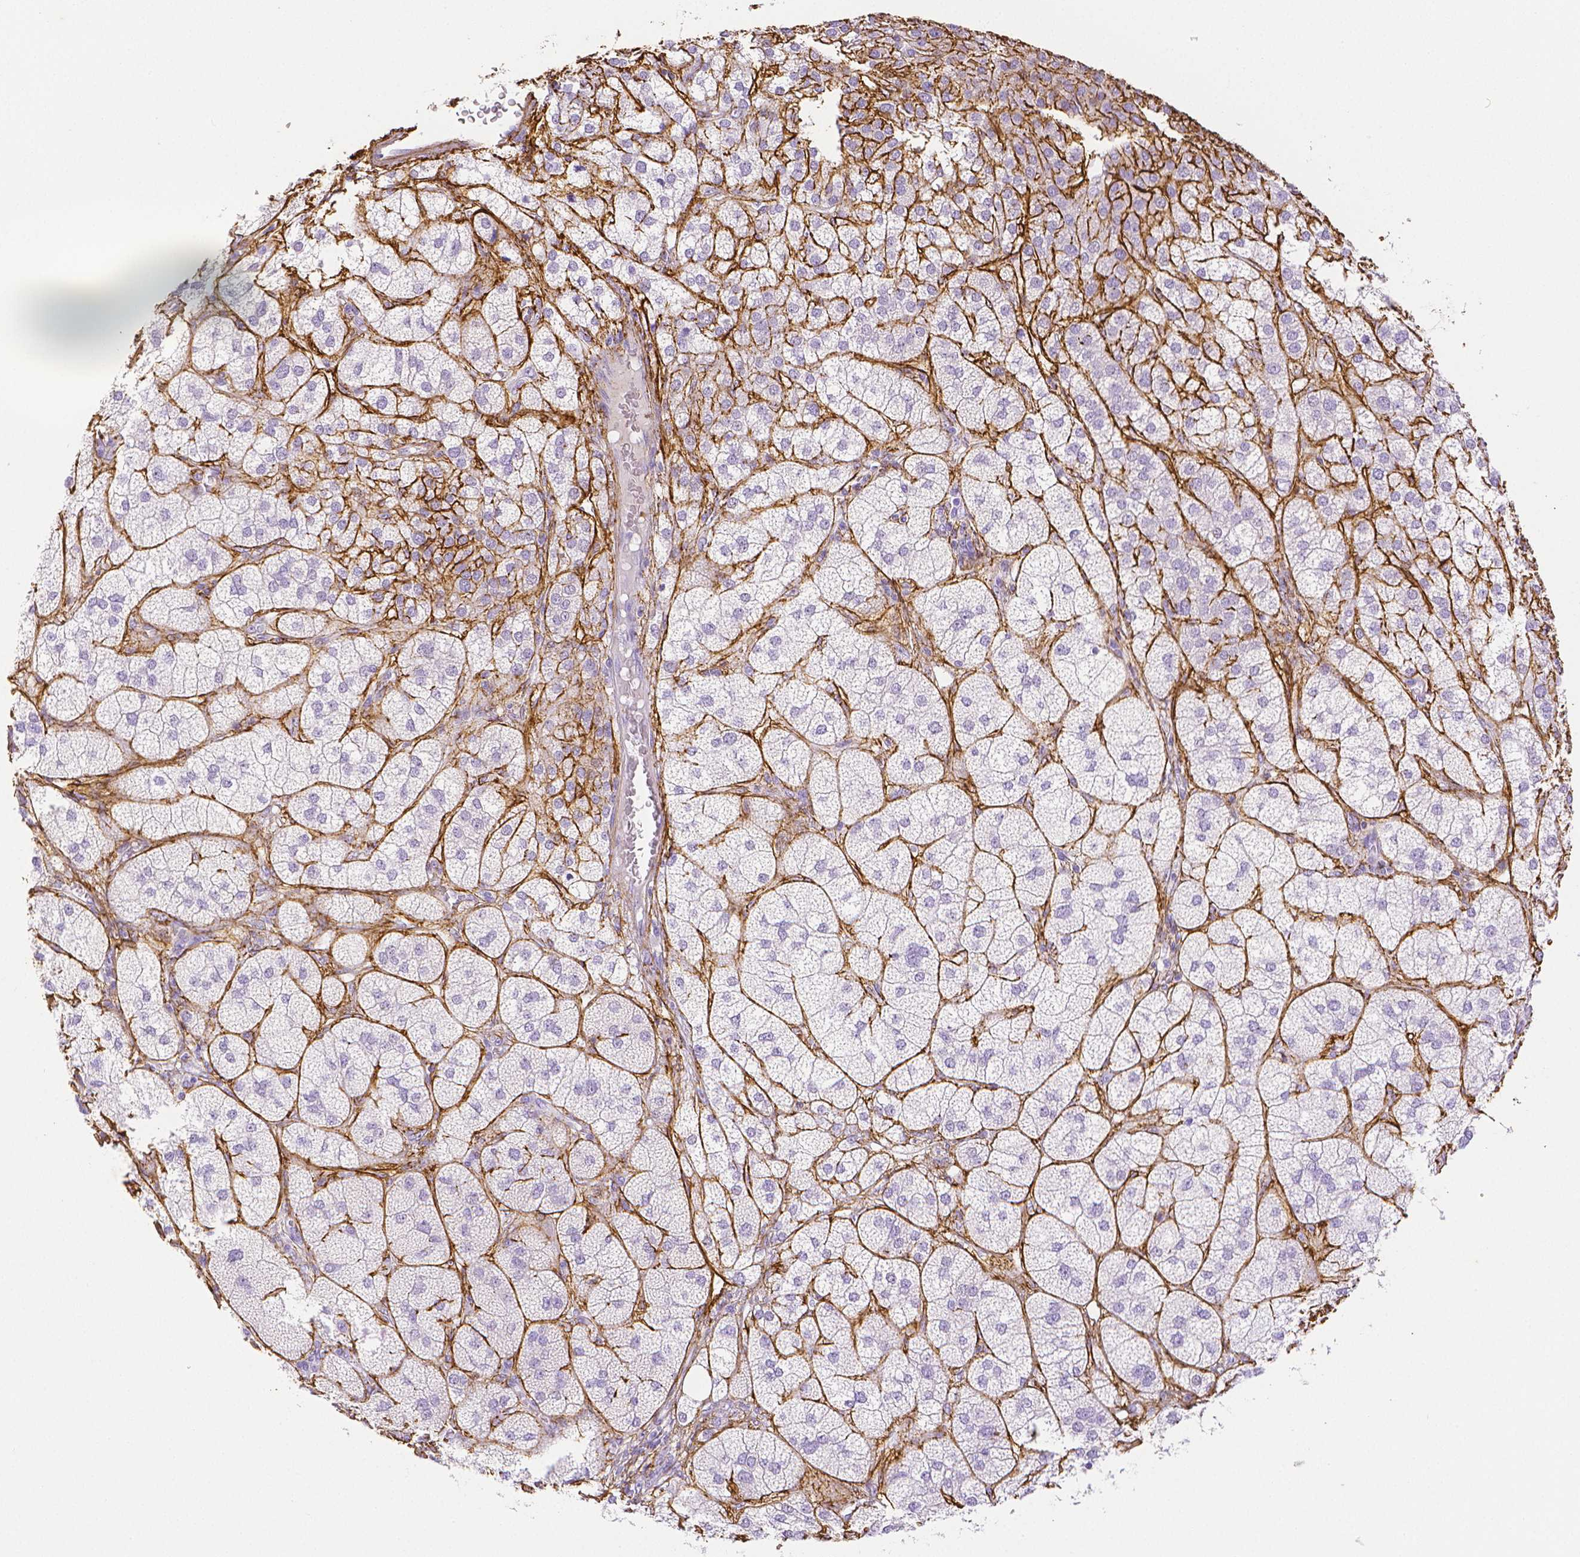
{"staining": {"intensity": "negative", "quantity": "none", "location": "none"}, "tissue": "adrenal gland", "cell_type": "Glandular cells", "image_type": "normal", "snomed": [{"axis": "morphology", "description": "Normal tissue, NOS"}, {"axis": "topography", "description": "Adrenal gland"}], "caption": "Protein analysis of benign adrenal gland reveals no significant positivity in glandular cells. Nuclei are stained in blue.", "gene": "FBN1", "patient": {"sex": "female", "age": 60}}